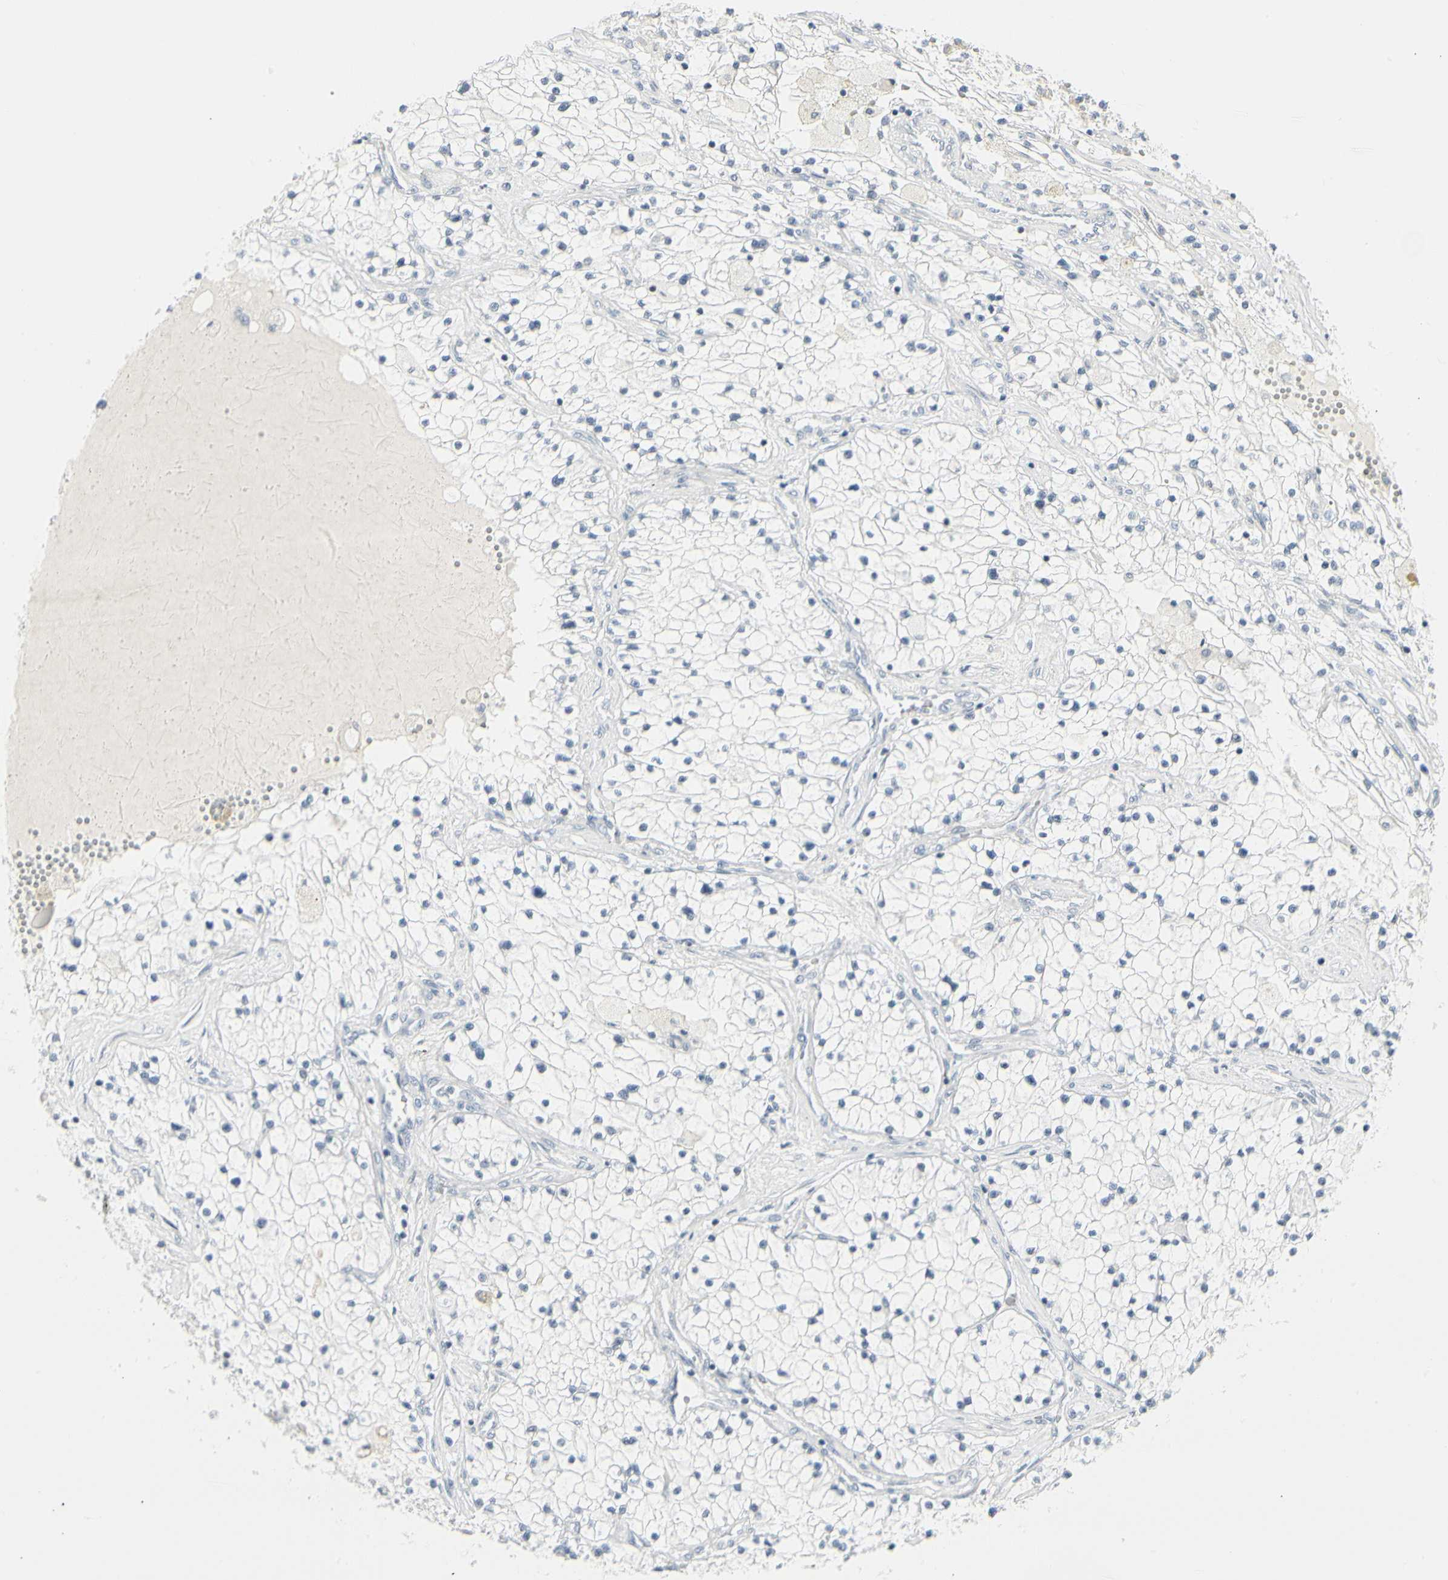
{"staining": {"intensity": "negative", "quantity": "none", "location": "none"}, "tissue": "renal cancer", "cell_type": "Tumor cells", "image_type": "cancer", "snomed": [{"axis": "morphology", "description": "Adenocarcinoma, NOS"}, {"axis": "topography", "description": "Kidney"}], "caption": "Histopathology image shows no significant protein positivity in tumor cells of adenocarcinoma (renal).", "gene": "ZBTB7B", "patient": {"sex": "male", "age": 68}}